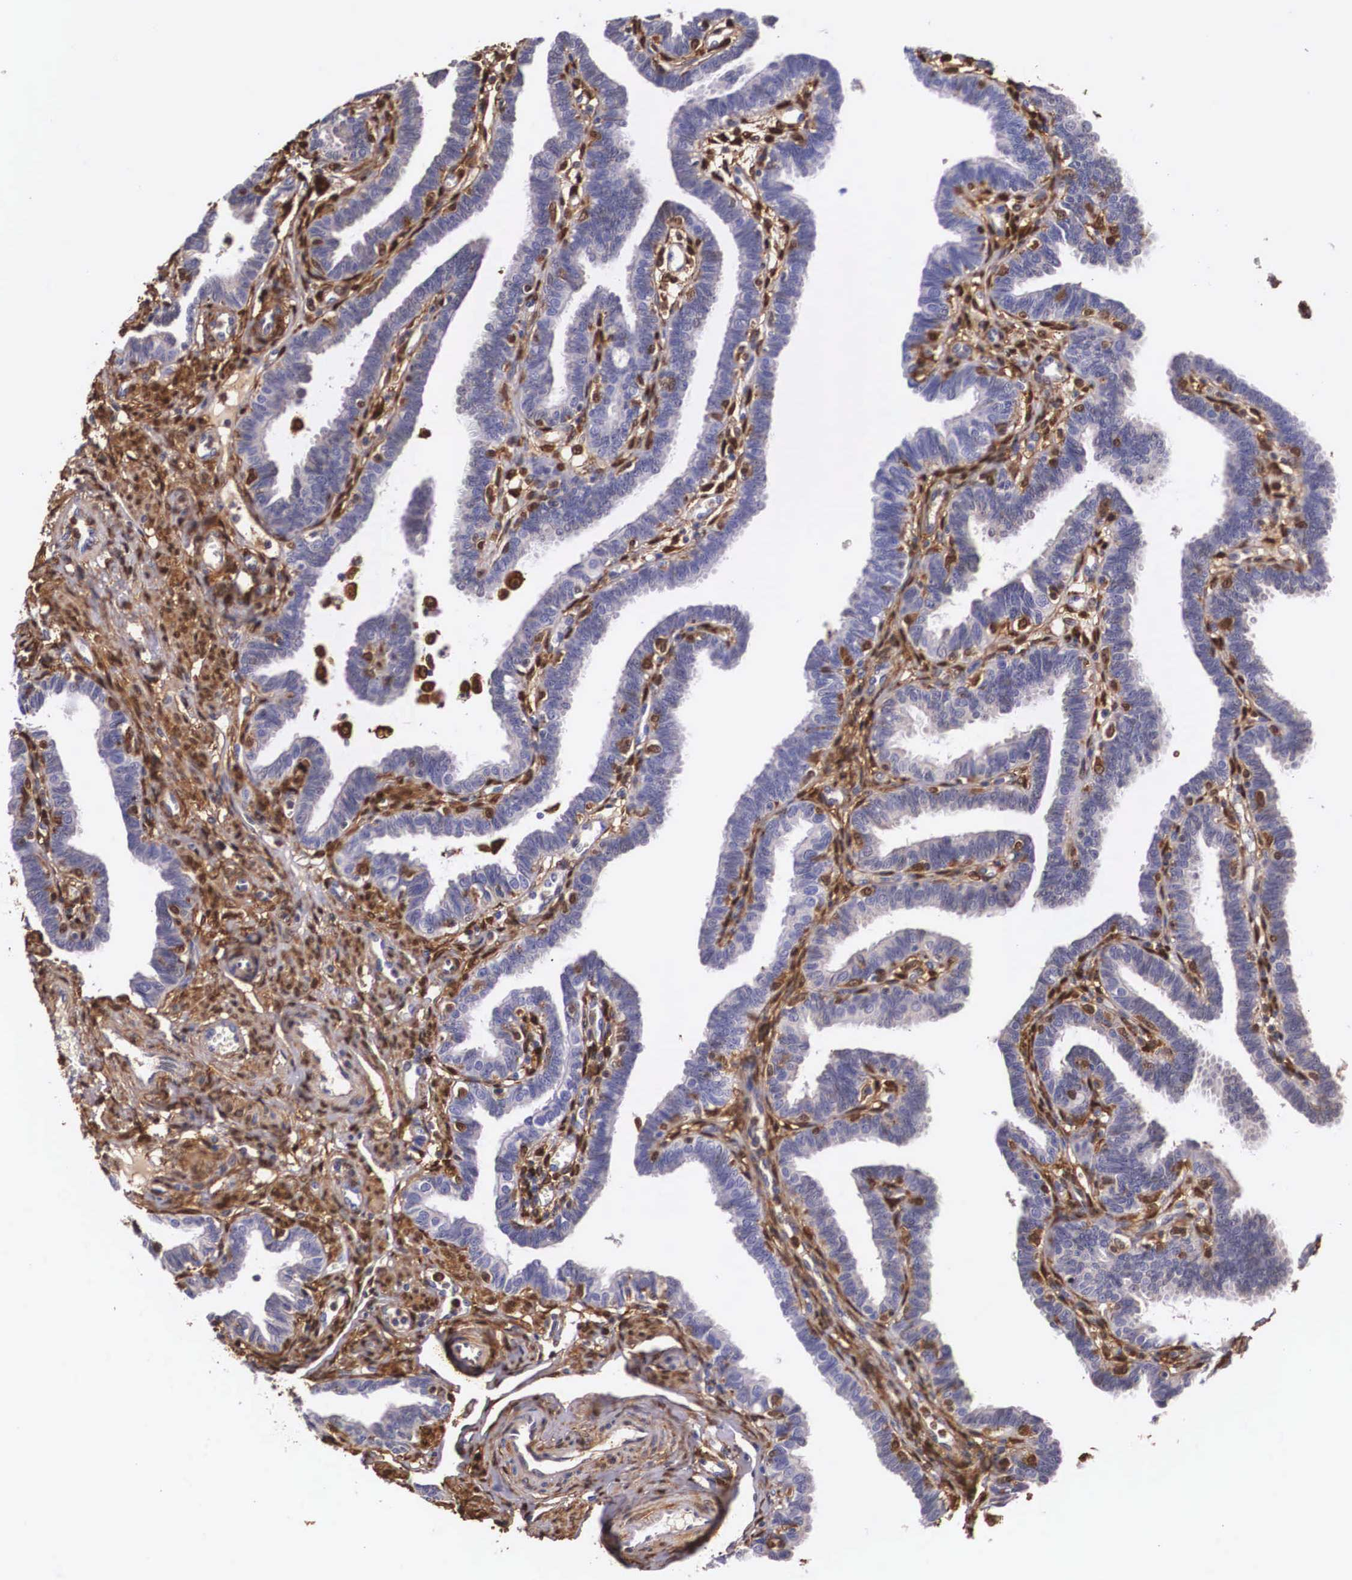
{"staining": {"intensity": "negative", "quantity": "none", "location": "none"}, "tissue": "fallopian tube", "cell_type": "Glandular cells", "image_type": "normal", "snomed": [{"axis": "morphology", "description": "Normal tissue, NOS"}, {"axis": "topography", "description": "Fallopian tube"}], "caption": "The photomicrograph displays no staining of glandular cells in normal fallopian tube.", "gene": "LGALS1", "patient": {"sex": "female", "age": 41}}